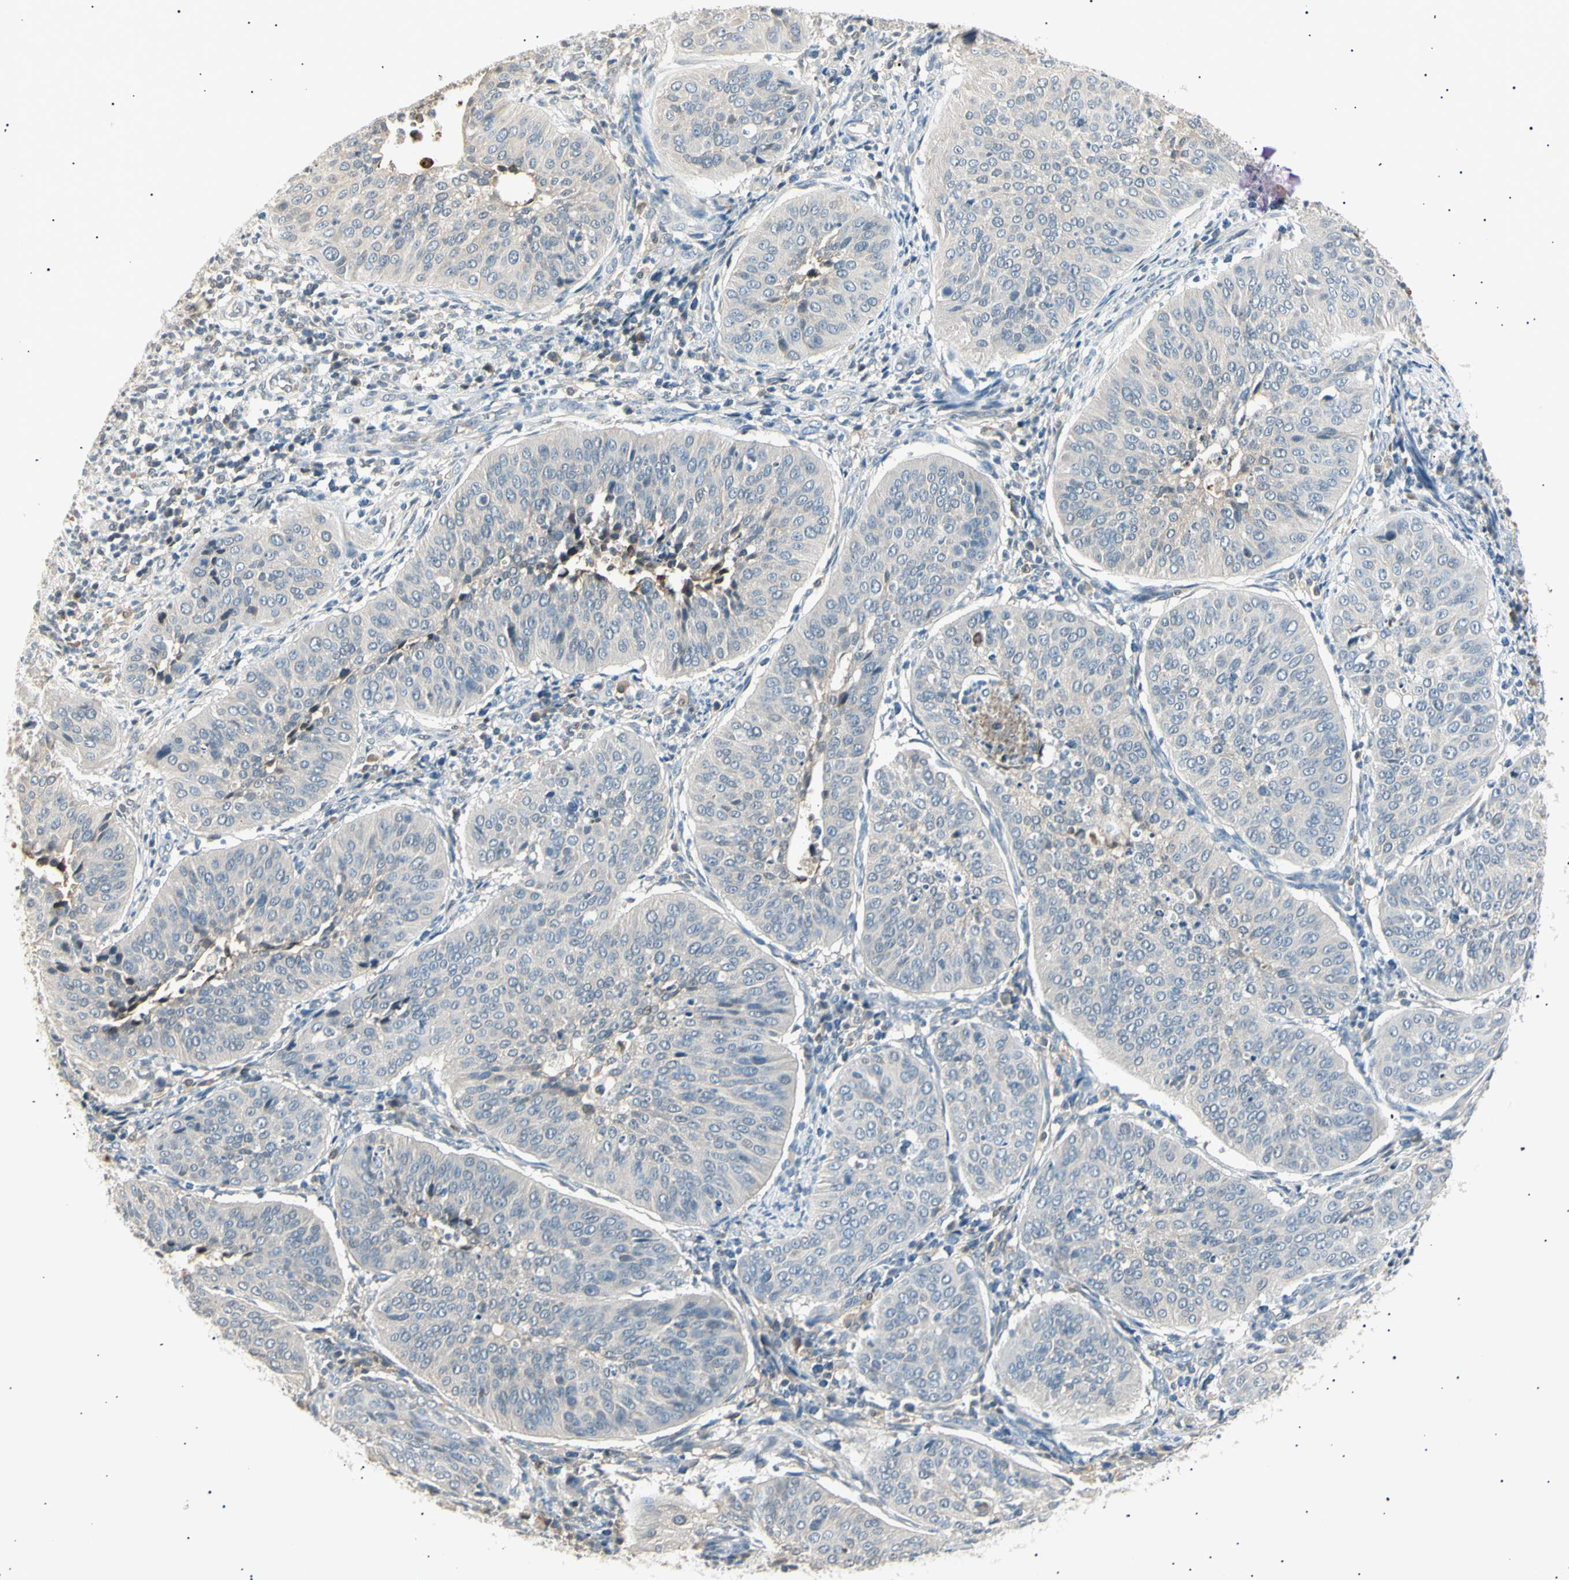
{"staining": {"intensity": "negative", "quantity": "none", "location": "none"}, "tissue": "cervical cancer", "cell_type": "Tumor cells", "image_type": "cancer", "snomed": [{"axis": "morphology", "description": "Normal tissue, NOS"}, {"axis": "morphology", "description": "Squamous cell carcinoma, NOS"}, {"axis": "topography", "description": "Cervix"}], "caption": "Immunohistochemical staining of human cervical squamous cell carcinoma reveals no significant expression in tumor cells.", "gene": "LHPP", "patient": {"sex": "female", "age": 39}}